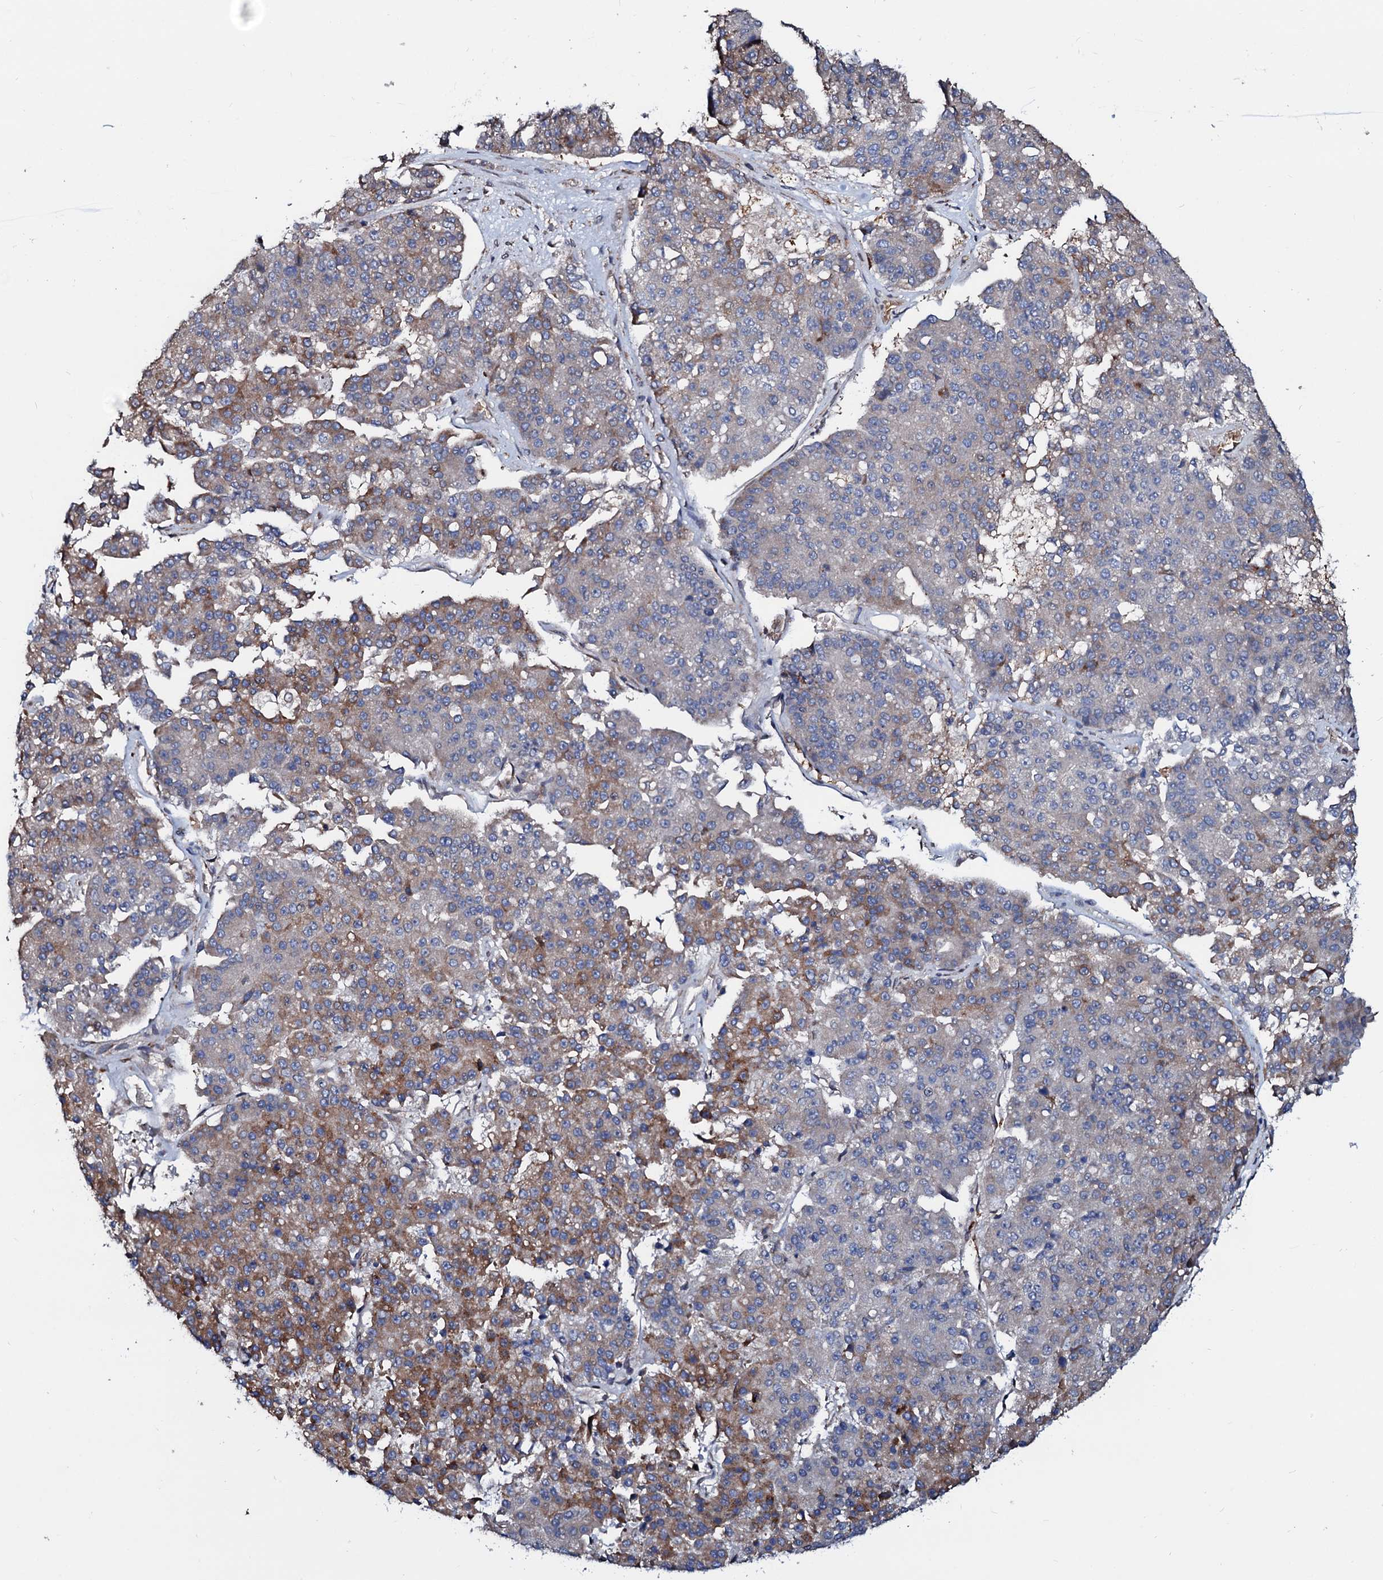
{"staining": {"intensity": "moderate", "quantity": "<25%", "location": "cytoplasmic/membranous"}, "tissue": "pancreatic cancer", "cell_type": "Tumor cells", "image_type": "cancer", "snomed": [{"axis": "morphology", "description": "Adenocarcinoma, NOS"}, {"axis": "topography", "description": "Pancreas"}], "caption": "Human pancreatic cancer stained with a brown dye exhibits moderate cytoplasmic/membranous positive expression in approximately <25% of tumor cells.", "gene": "NRP2", "patient": {"sex": "male", "age": 50}}